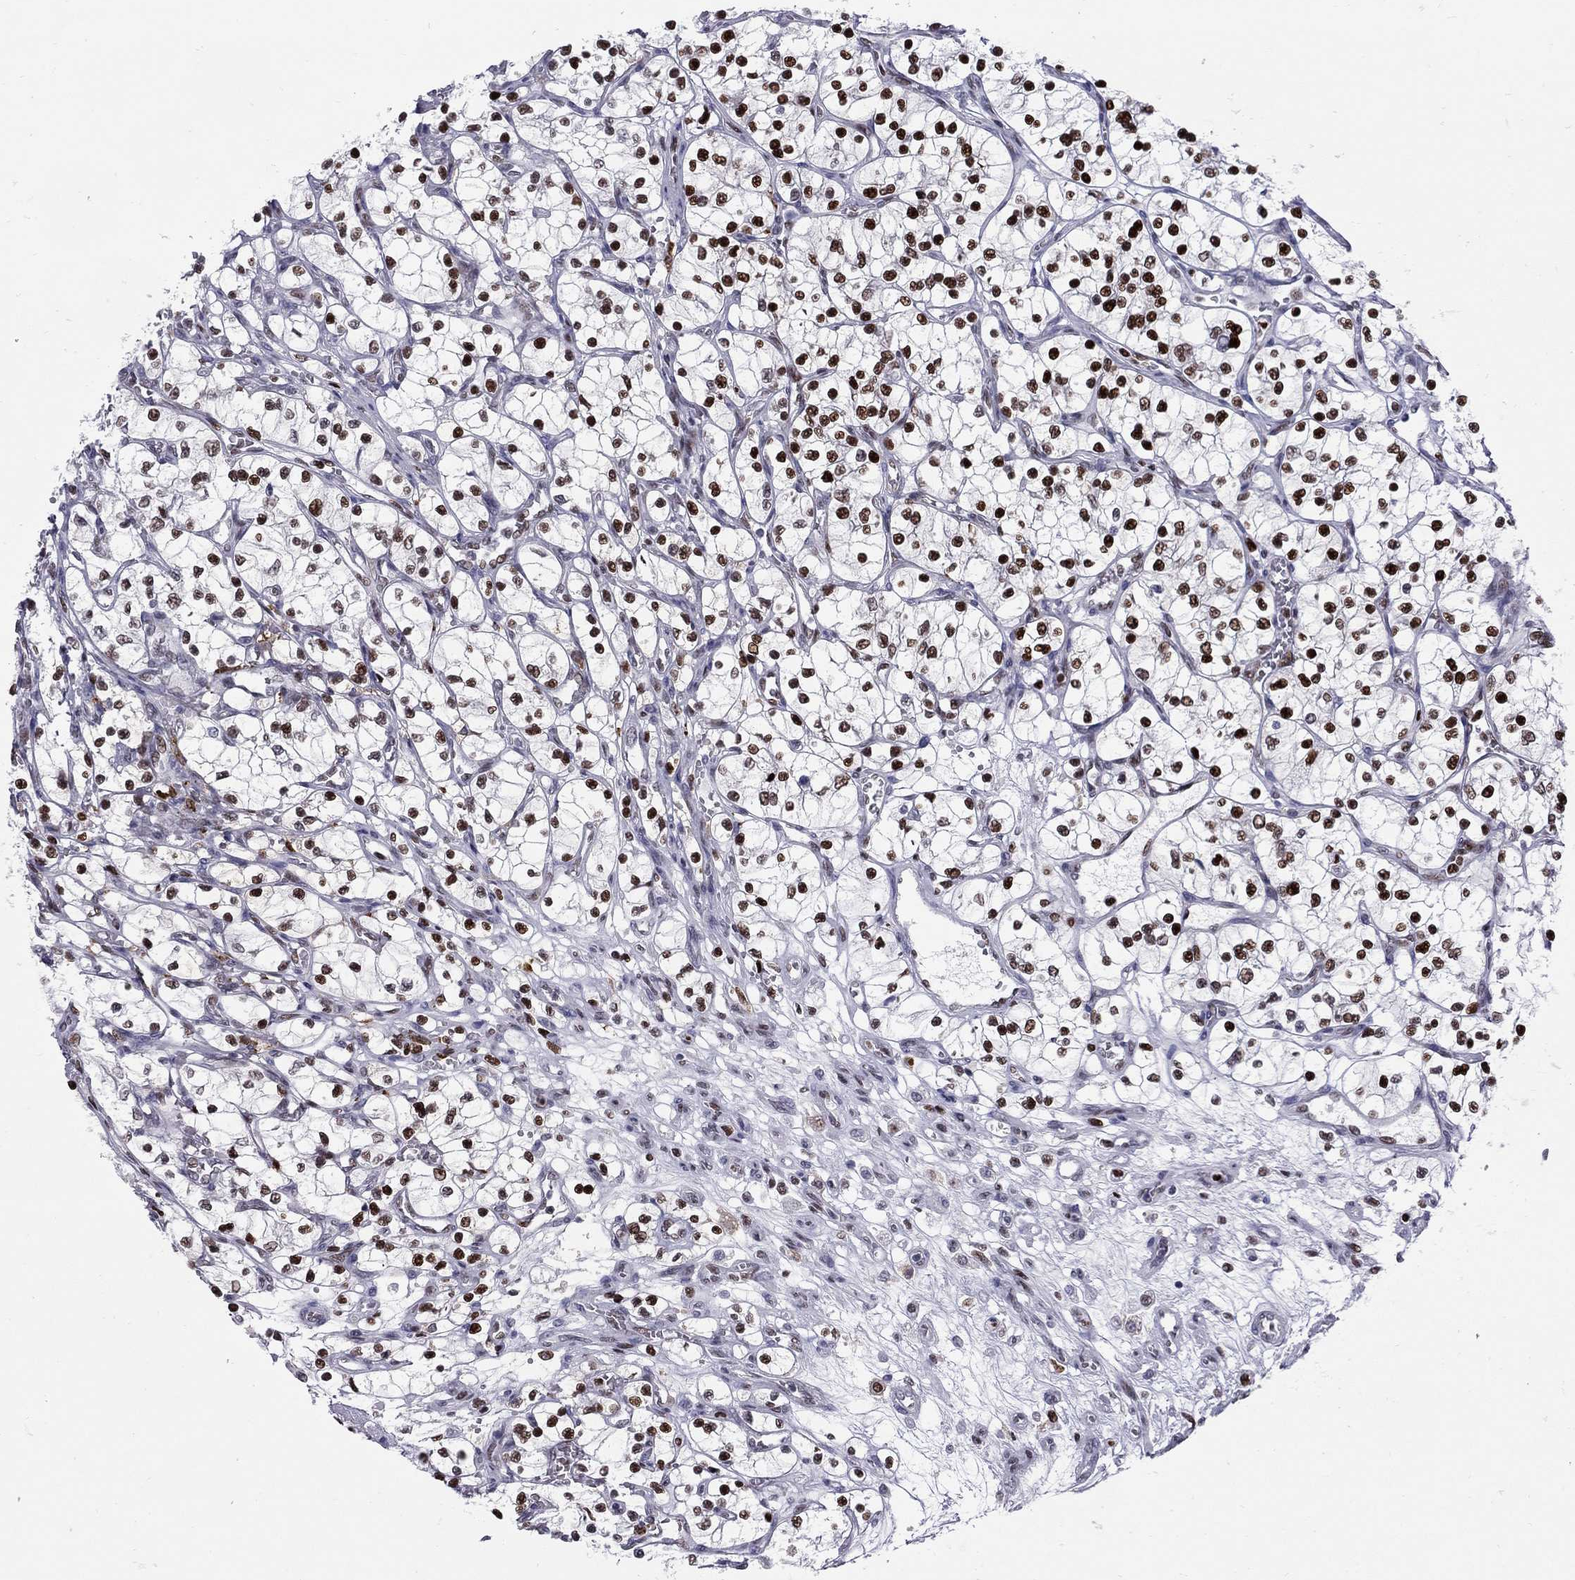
{"staining": {"intensity": "strong", "quantity": ">75%", "location": "nuclear"}, "tissue": "renal cancer", "cell_type": "Tumor cells", "image_type": "cancer", "snomed": [{"axis": "morphology", "description": "Adenocarcinoma, NOS"}, {"axis": "topography", "description": "Kidney"}], "caption": "Renal cancer (adenocarcinoma) was stained to show a protein in brown. There is high levels of strong nuclear expression in approximately >75% of tumor cells.", "gene": "PCGF3", "patient": {"sex": "female", "age": 69}}